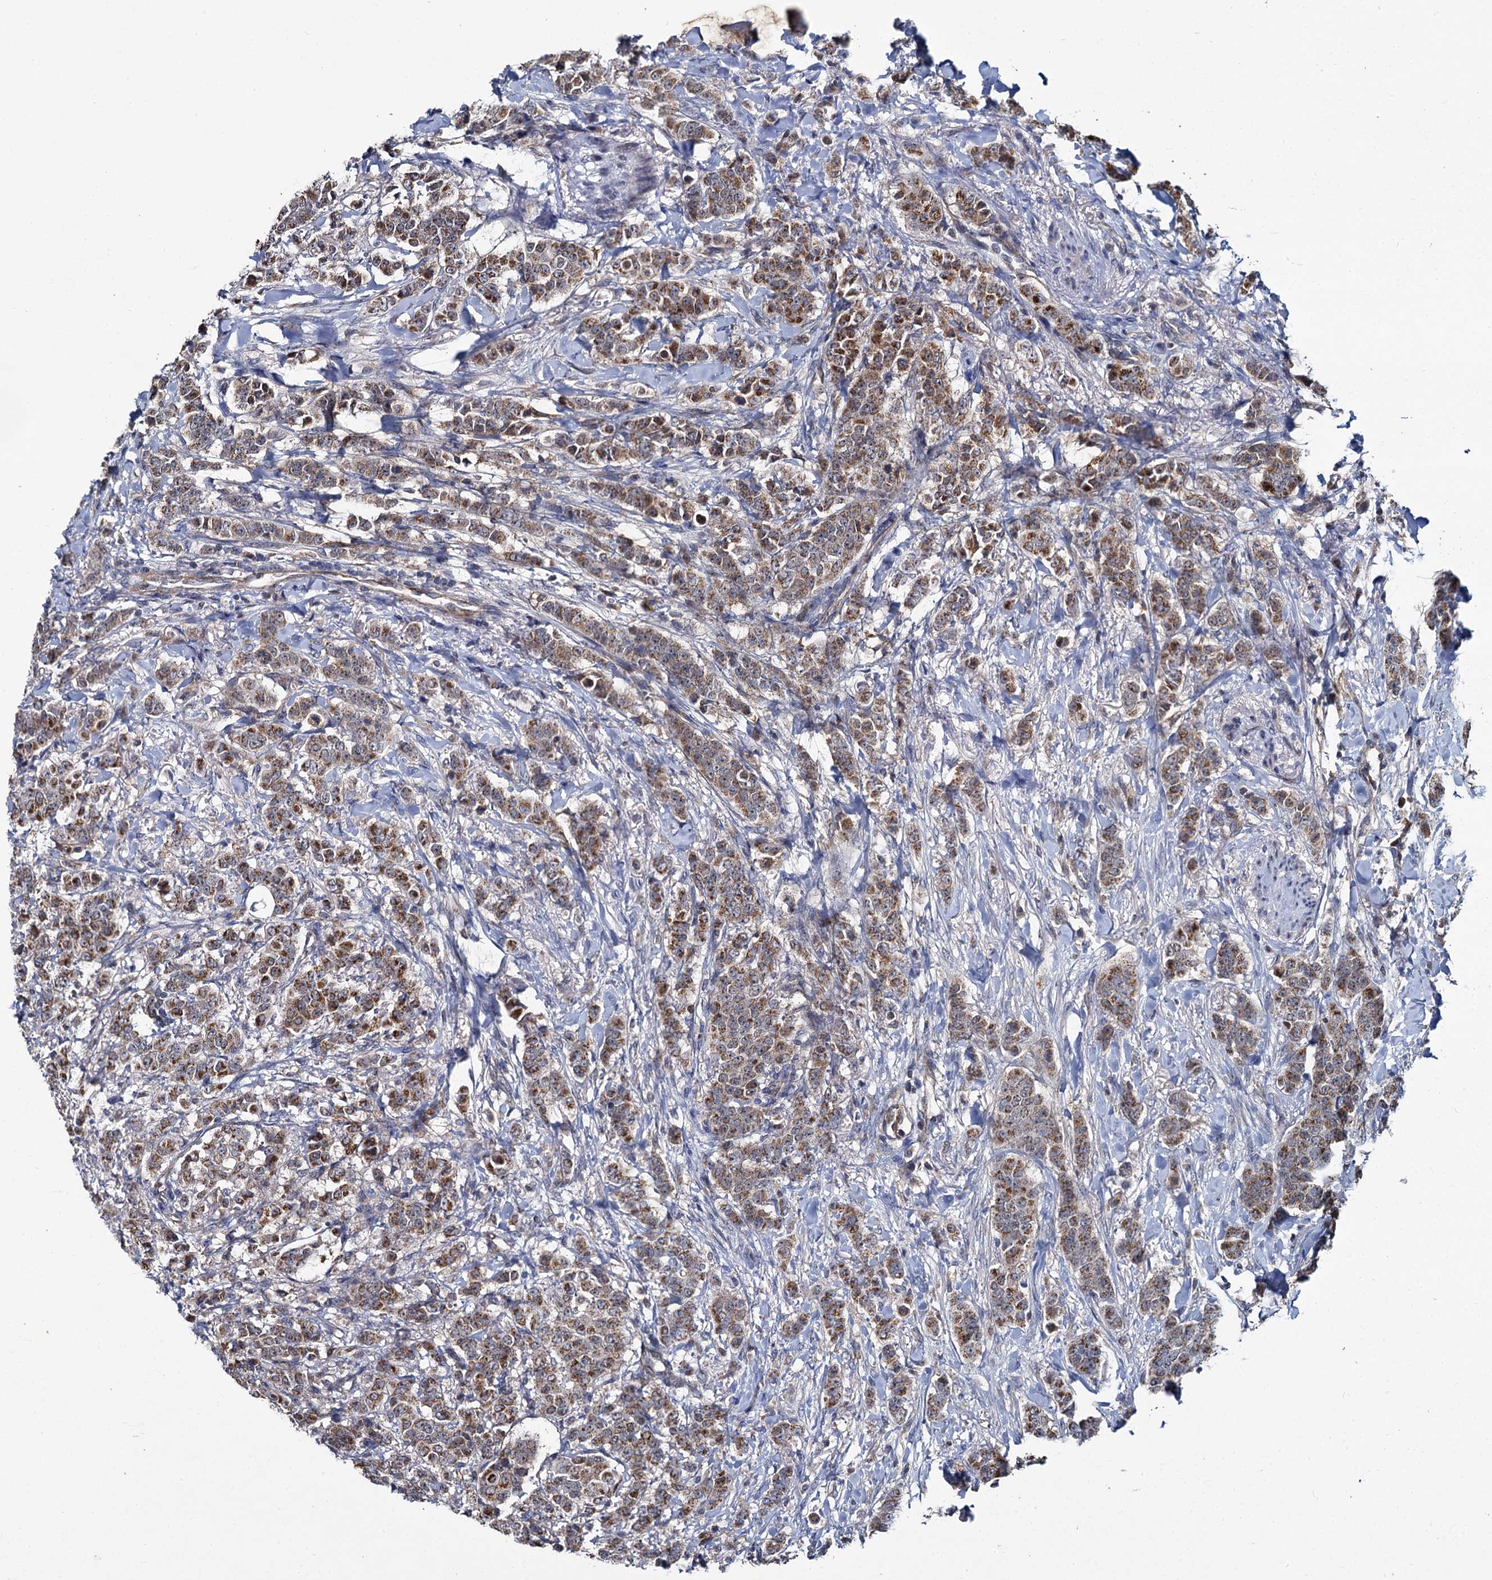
{"staining": {"intensity": "moderate", "quantity": ">75%", "location": "cytoplasmic/membranous"}, "tissue": "breast cancer", "cell_type": "Tumor cells", "image_type": "cancer", "snomed": [{"axis": "morphology", "description": "Duct carcinoma"}, {"axis": "topography", "description": "Breast"}], "caption": "High-magnification brightfield microscopy of breast cancer (infiltrating ductal carcinoma) stained with DAB (brown) and counterstained with hematoxylin (blue). tumor cells exhibit moderate cytoplasmic/membranous expression is present in about>75% of cells. Immunohistochemistry (ihc) stains the protein in brown and the nuclei are stained blue.", "gene": "METTL4", "patient": {"sex": "female", "age": 40}}